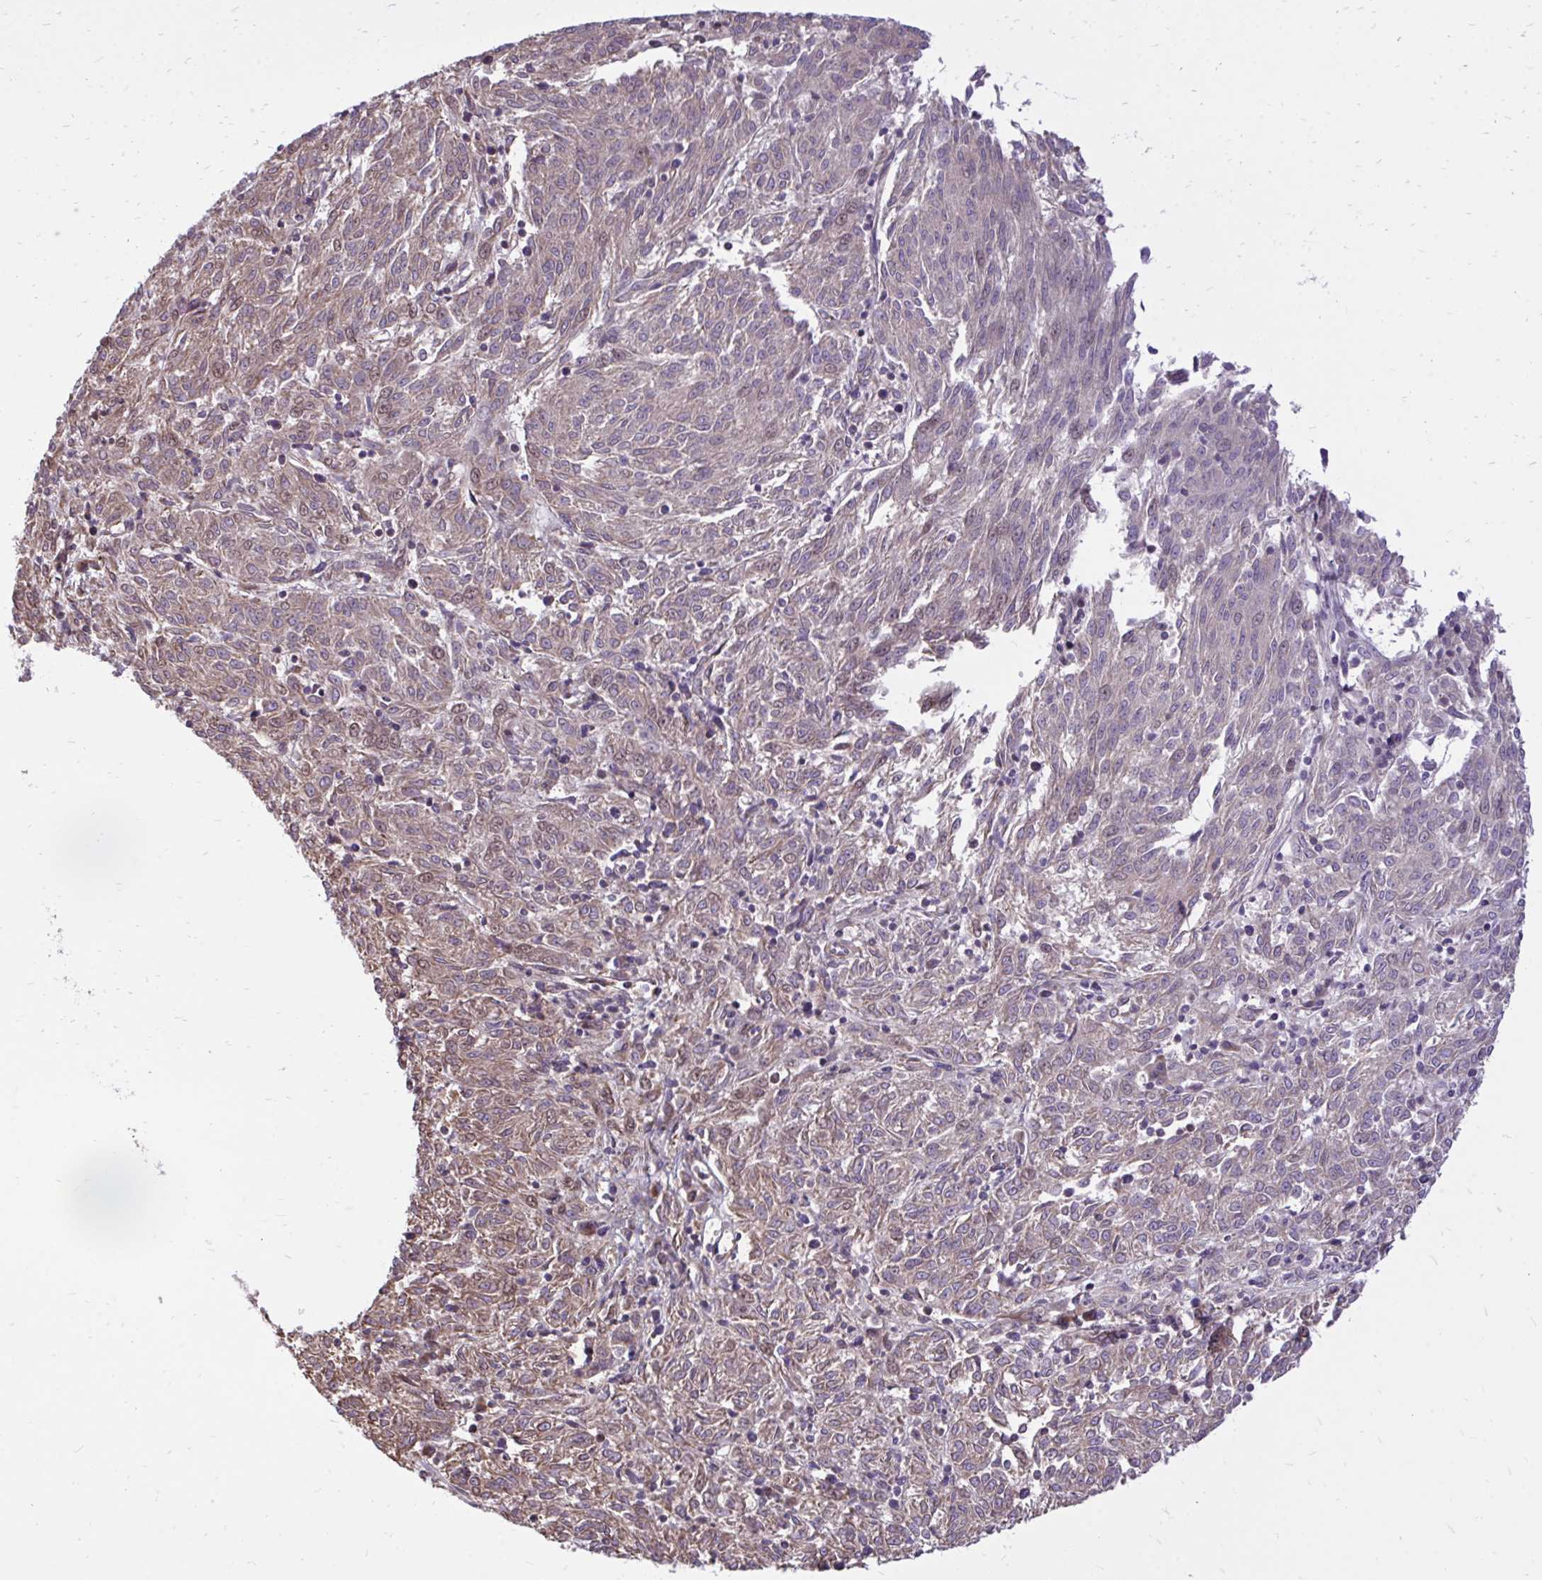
{"staining": {"intensity": "weak", "quantity": "25%-75%", "location": "cytoplasmic/membranous,nuclear"}, "tissue": "melanoma", "cell_type": "Tumor cells", "image_type": "cancer", "snomed": [{"axis": "morphology", "description": "Malignant melanoma, NOS"}, {"axis": "topography", "description": "Skin"}], "caption": "Protein positivity by IHC exhibits weak cytoplasmic/membranous and nuclear expression in about 25%-75% of tumor cells in malignant melanoma. Using DAB (brown) and hematoxylin (blue) stains, captured at high magnification using brightfield microscopy.", "gene": "ATP13A2", "patient": {"sex": "female", "age": 72}}